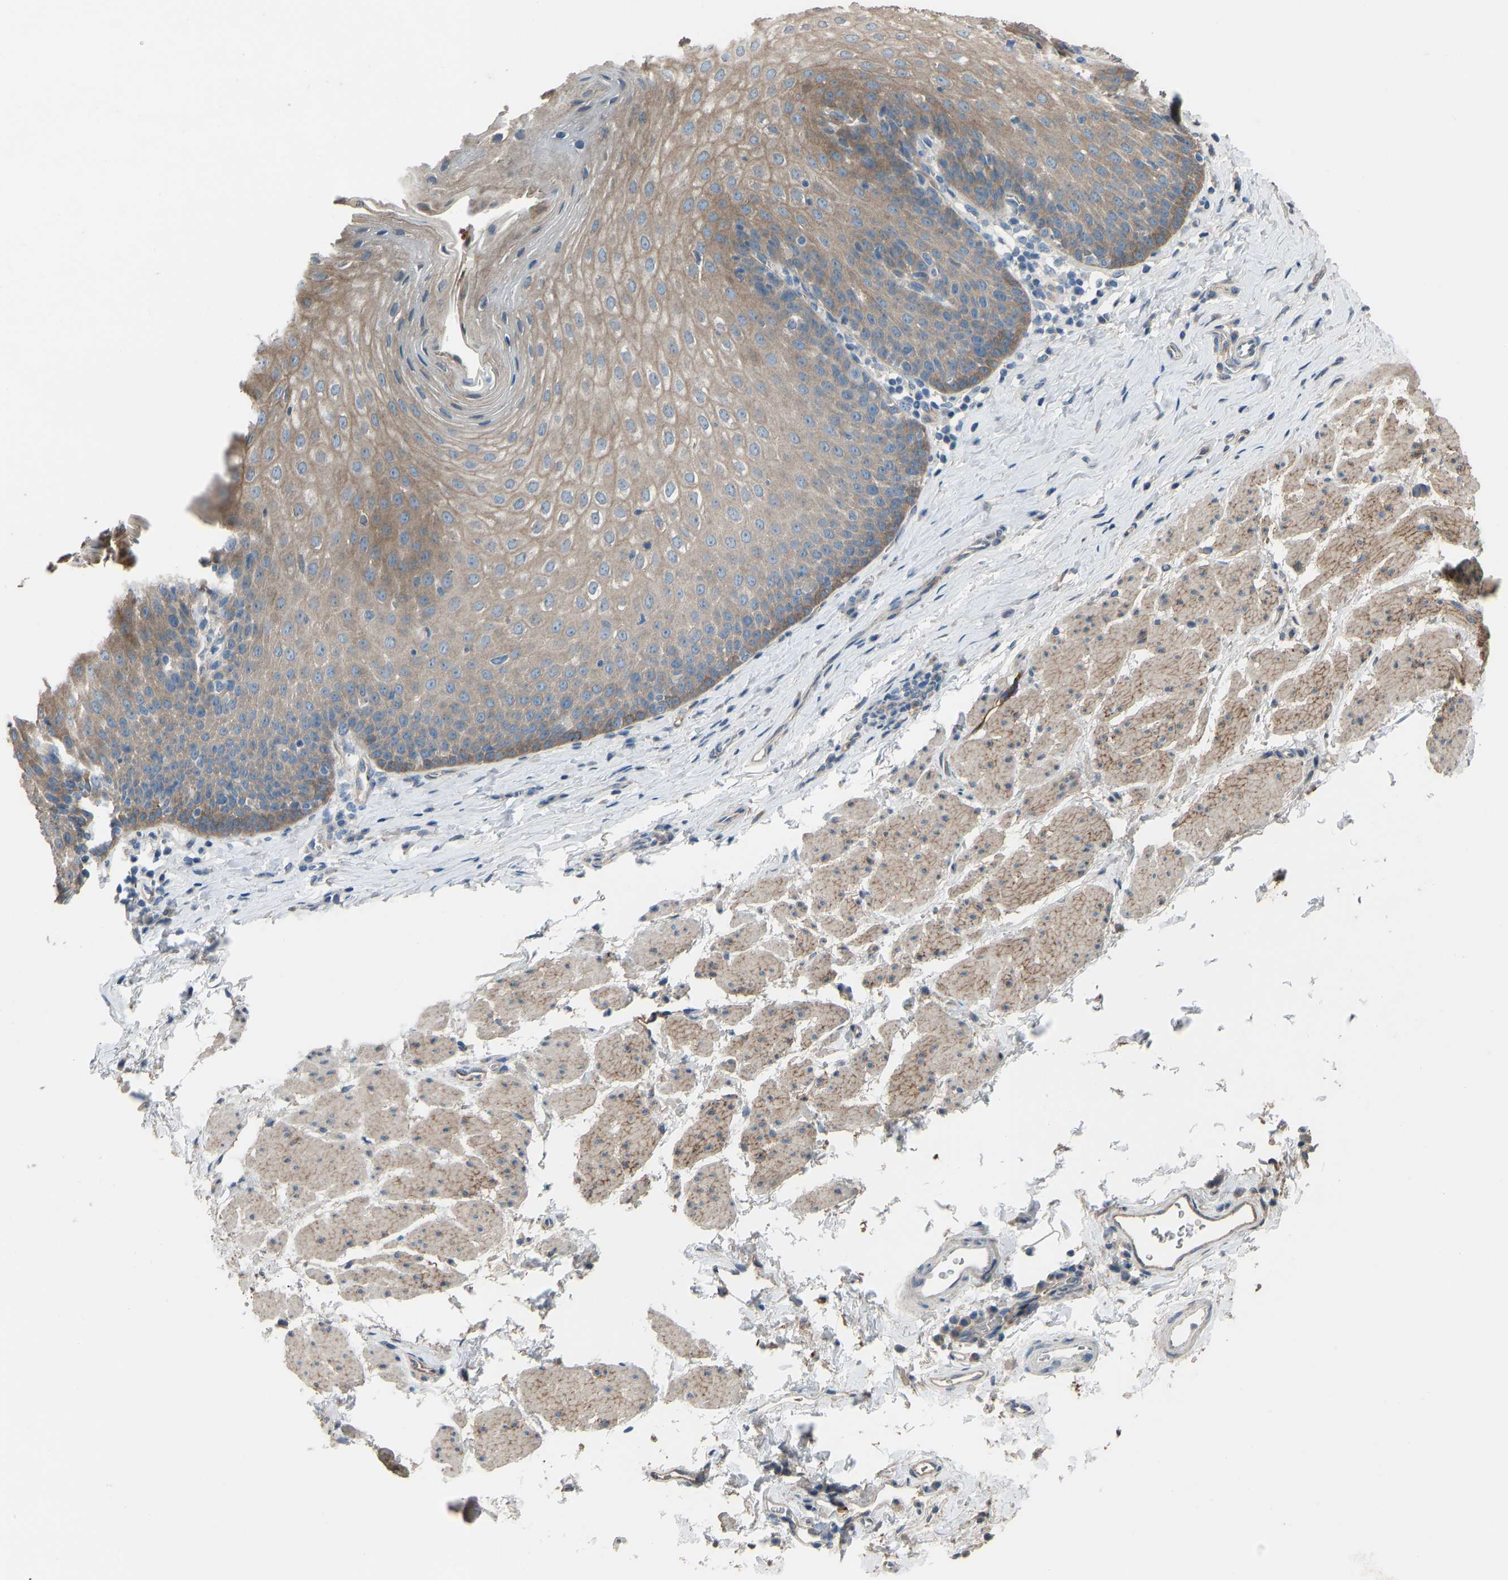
{"staining": {"intensity": "moderate", "quantity": ">75%", "location": "cytoplasmic/membranous"}, "tissue": "esophagus", "cell_type": "Squamous epithelial cells", "image_type": "normal", "snomed": [{"axis": "morphology", "description": "Normal tissue, NOS"}, {"axis": "topography", "description": "Esophagus"}], "caption": "Squamous epithelial cells display medium levels of moderate cytoplasmic/membranous positivity in approximately >75% of cells in benign human esophagus.", "gene": "TGFBR3", "patient": {"sex": "female", "age": 61}}